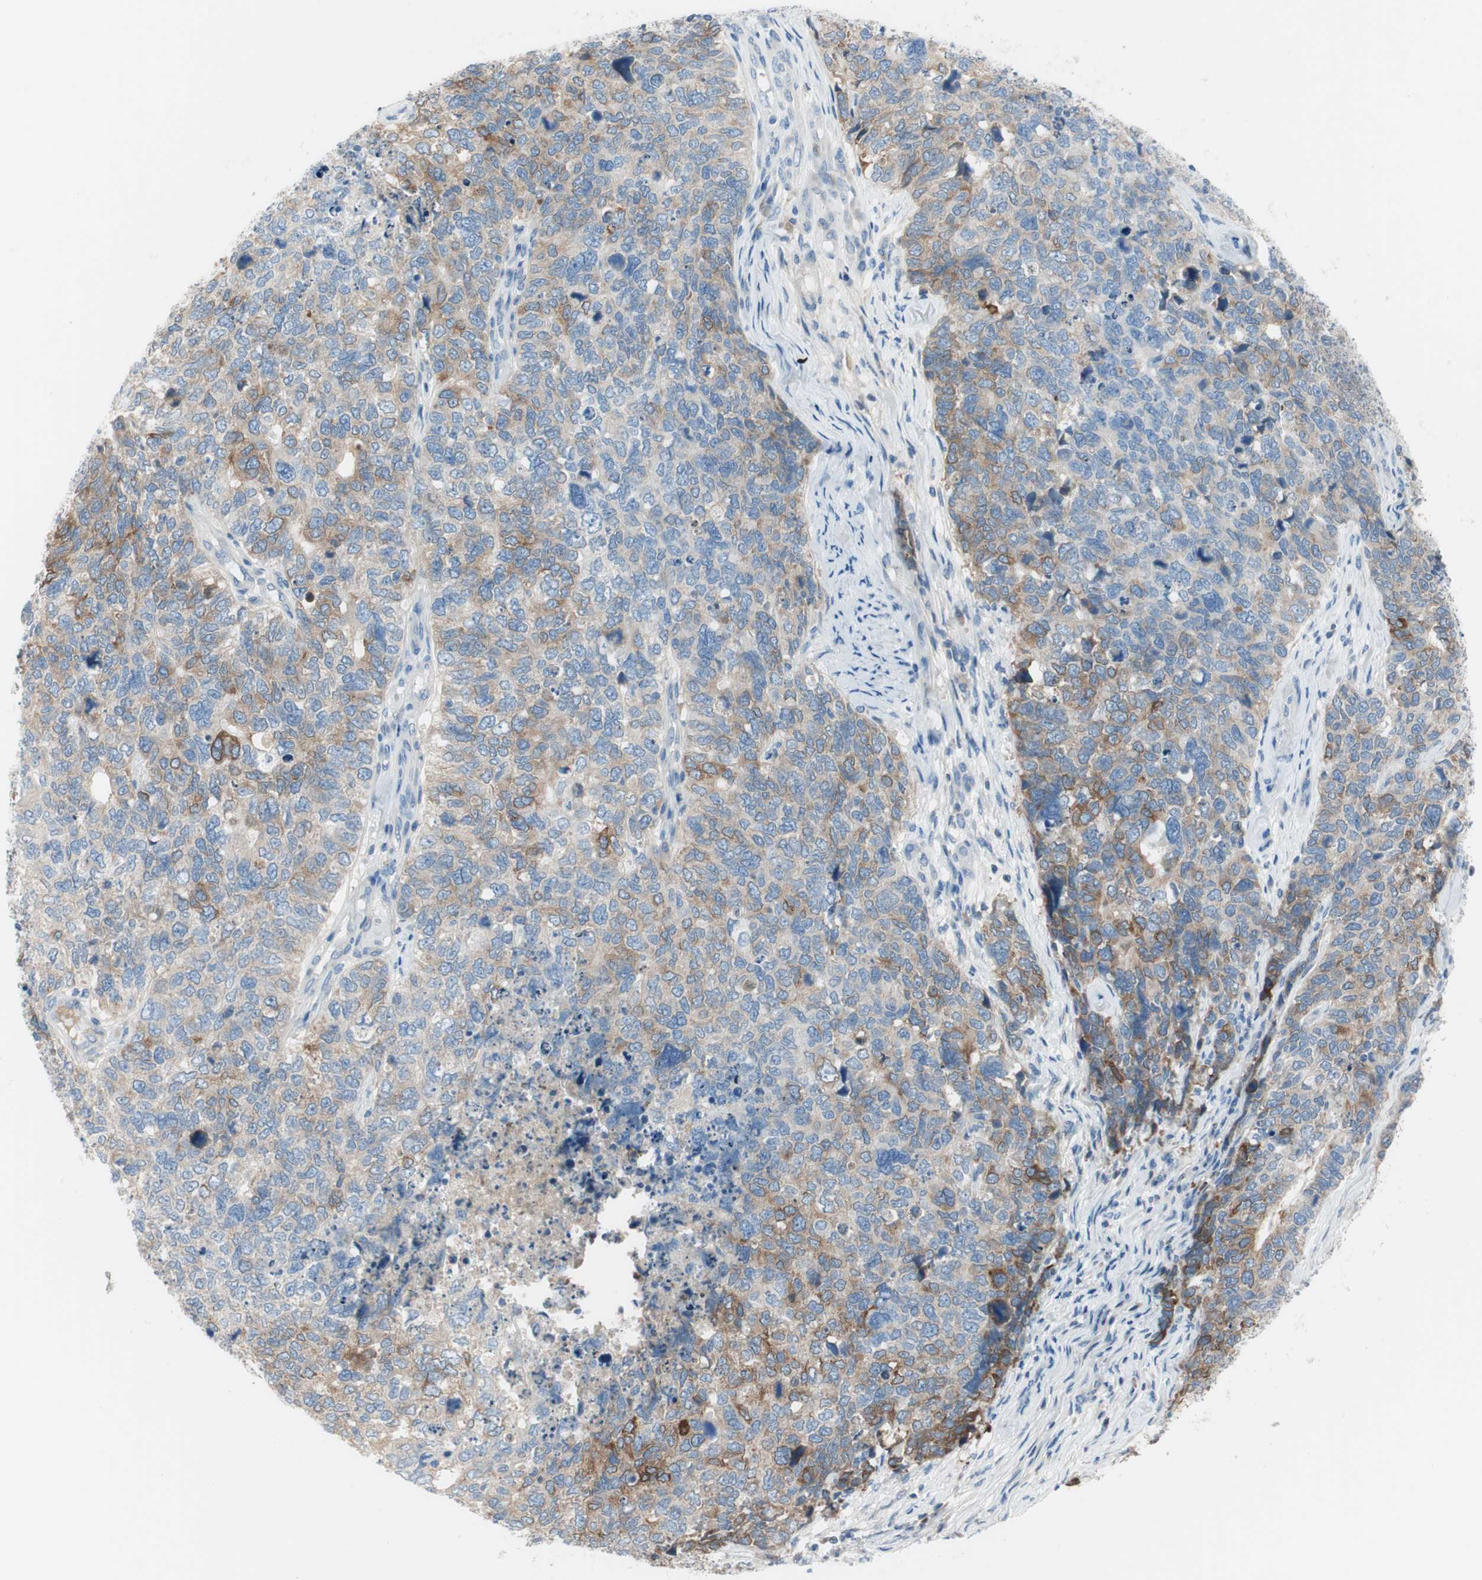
{"staining": {"intensity": "moderate", "quantity": "<25%", "location": "cytoplasmic/membranous"}, "tissue": "cervical cancer", "cell_type": "Tumor cells", "image_type": "cancer", "snomed": [{"axis": "morphology", "description": "Squamous cell carcinoma, NOS"}, {"axis": "topography", "description": "Cervix"}], "caption": "Approximately <25% of tumor cells in cervical squamous cell carcinoma exhibit moderate cytoplasmic/membranous protein staining as visualized by brown immunohistochemical staining.", "gene": "FDFT1", "patient": {"sex": "female", "age": 63}}